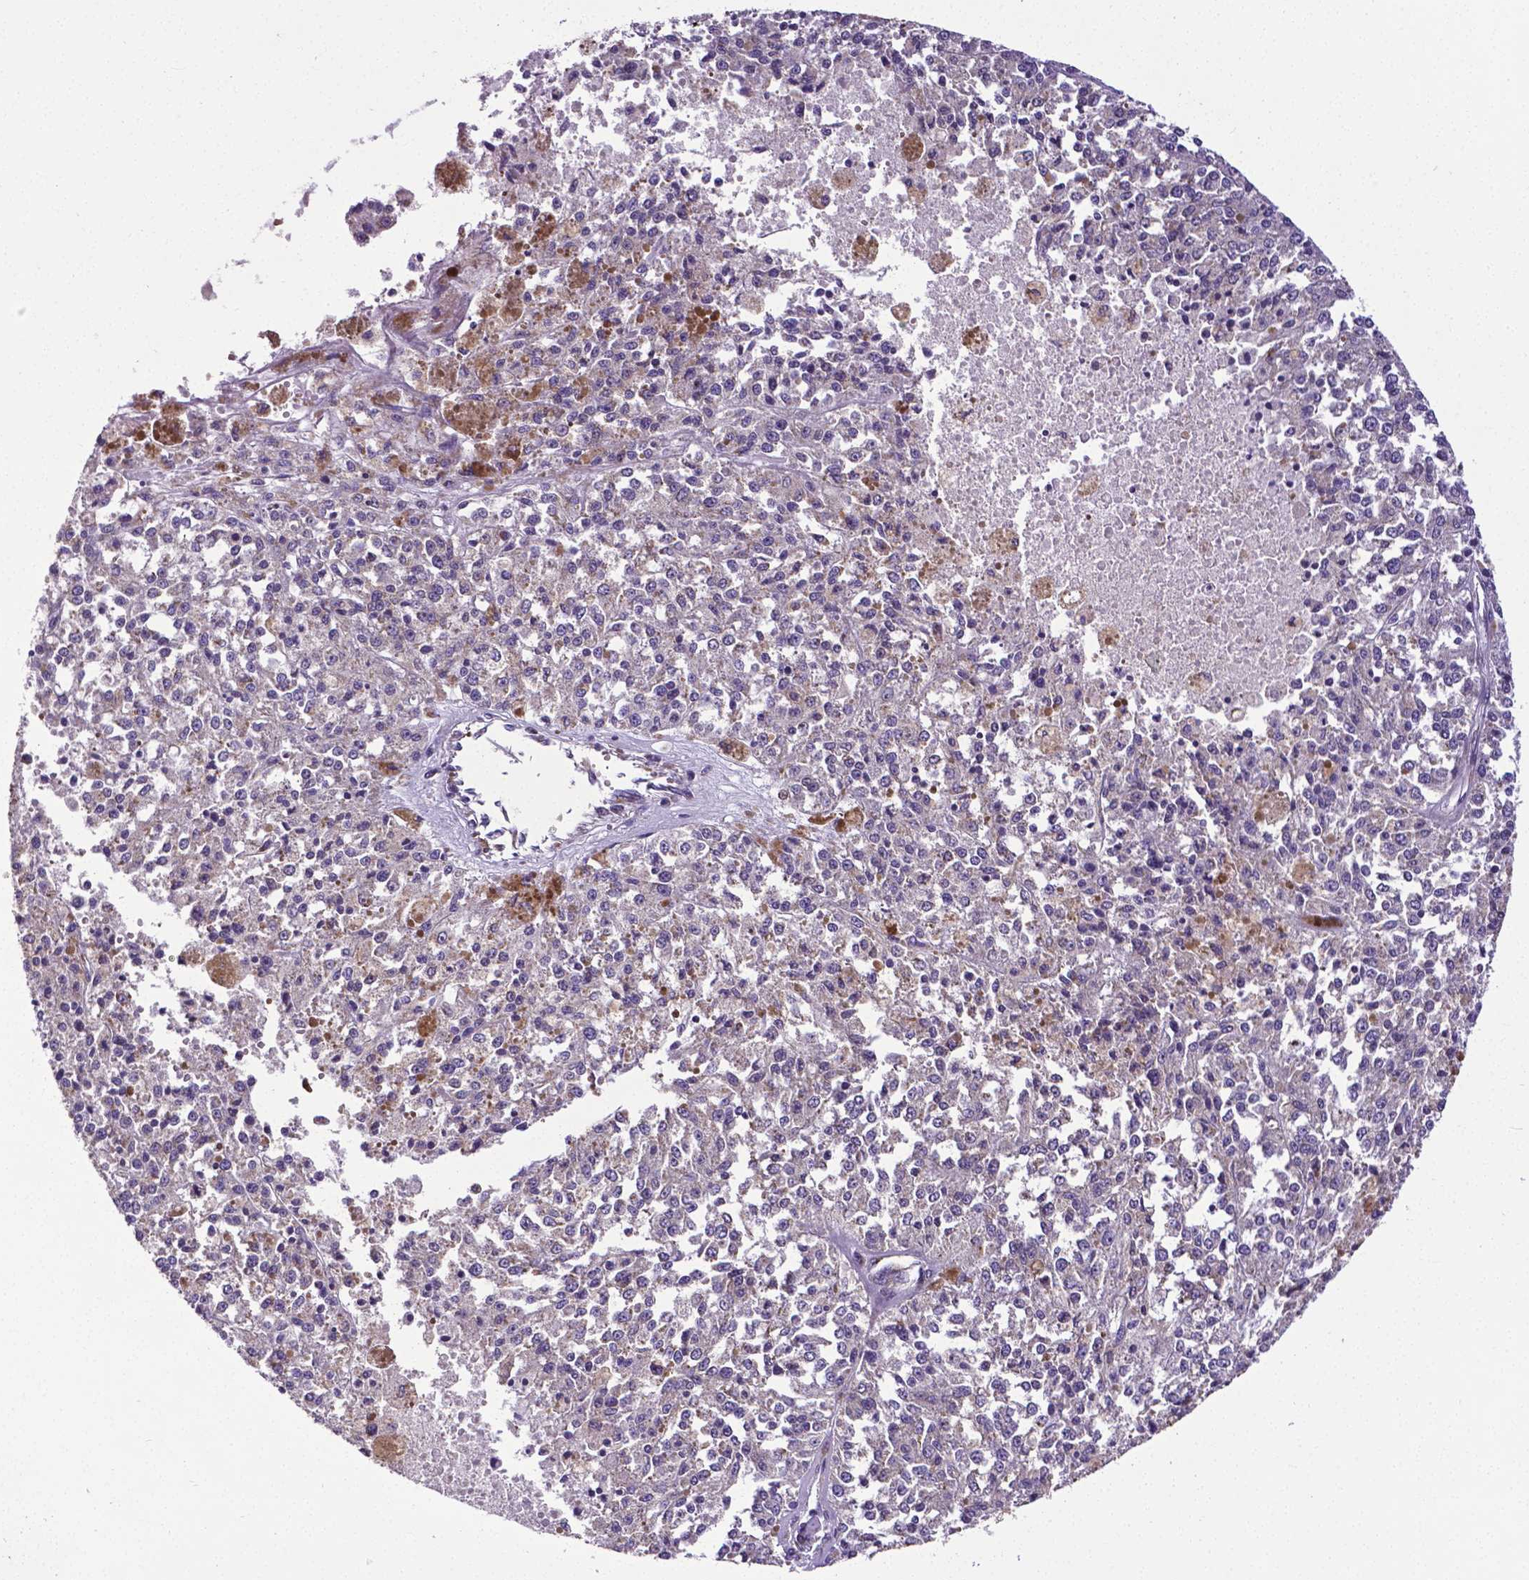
{"staining": {"intensity": "negative", "quantity": "none", "location": "none"}, "tissue": "melanoma", "cell_type": "Tumor cells", "image_type": "cancer", "snomed": [{"axis": "morphology", "description": "Malignant melanoma, Metastatic site"}, {"axis": "topography", "description": "Lymph node"}], "caption": "Protein analysis of melanoma shows no significant staining in tumor cells.", "gene": "MTDH", "patient": {"sex": "female", "age": 64}}